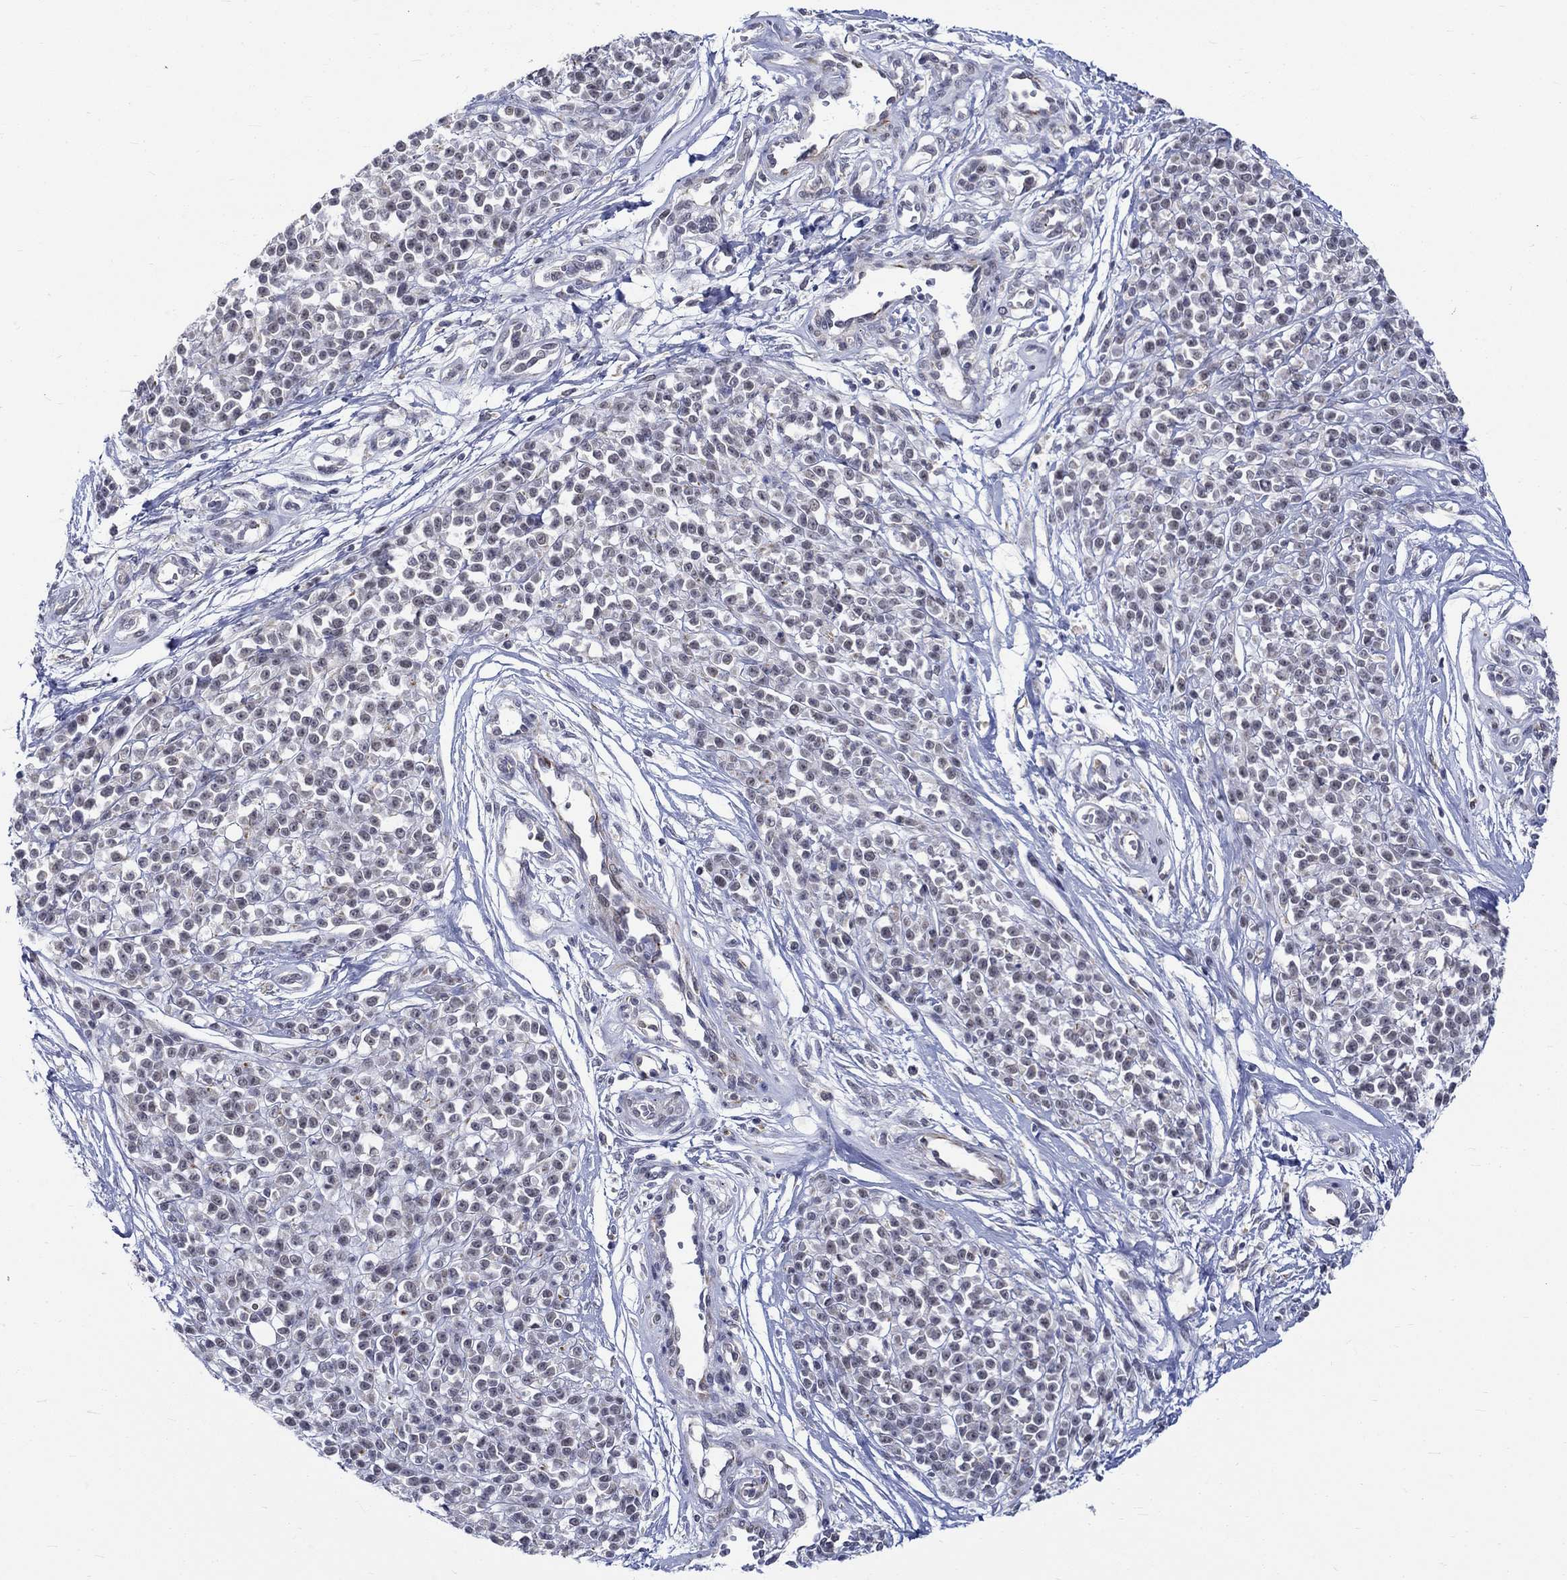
{"staining": {"intensity": "weak", "quantity": "<25%", "location": "nuclear"}, "tissue": "melanoma", "cell_type": "Tumor cells", "image_type": "cancer", "snomed": [{"axis": "morphology", "description": "Malignant melanoma, NOS"}, {"axis": "topography", "description": "Skin"}, {"axis": "topography", "description": "Skin of trunk"}], "caption": "A micrograph of malignant melanoma stained for a protein shows no brown staining in tumor cells.", "gene": "ST6GALNAC1", "patient": {"sex": "male", "age": 74}}